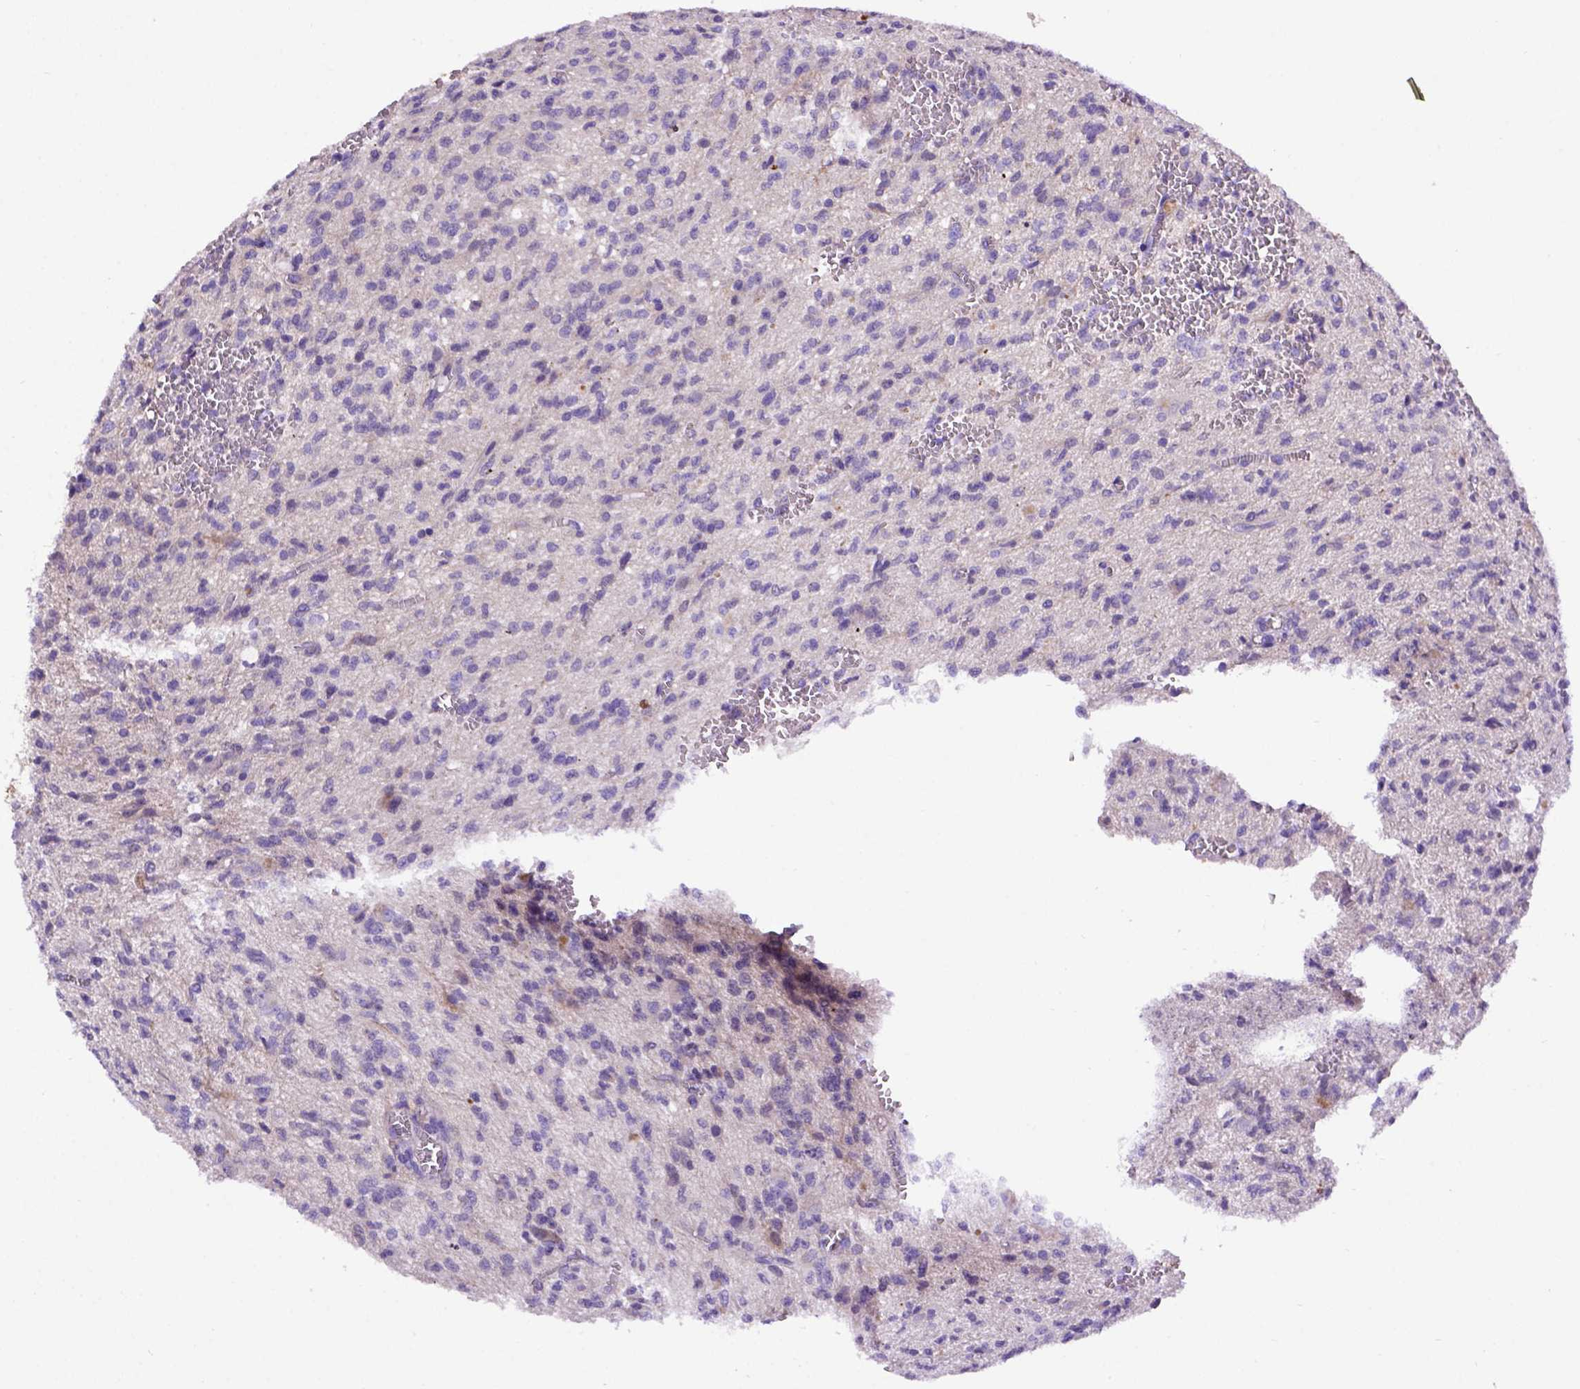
{"staining": {"intensity": "negative", "quantity": "none", "location": "none"}, "tissue": "glioma", "cell_type": "Tumor cells", "image_type": "cancer", "snomed": [{"axis": "morphology", "description": "Glioma, malignant, Low grade"}, {"axis": "topography", "description": "Brain"}], "caption": "High magnification brightfield microscopy of glioma stained with DAB (3,3'-diaminobenzidine) (brown) and counterstained with hematoxylin (blue): tumor cells show no significant expression. (IHC, brightfield microscopy, high magnification).", "gene": "ADAM12", "patient": {"sex": "male", "age": 64}}